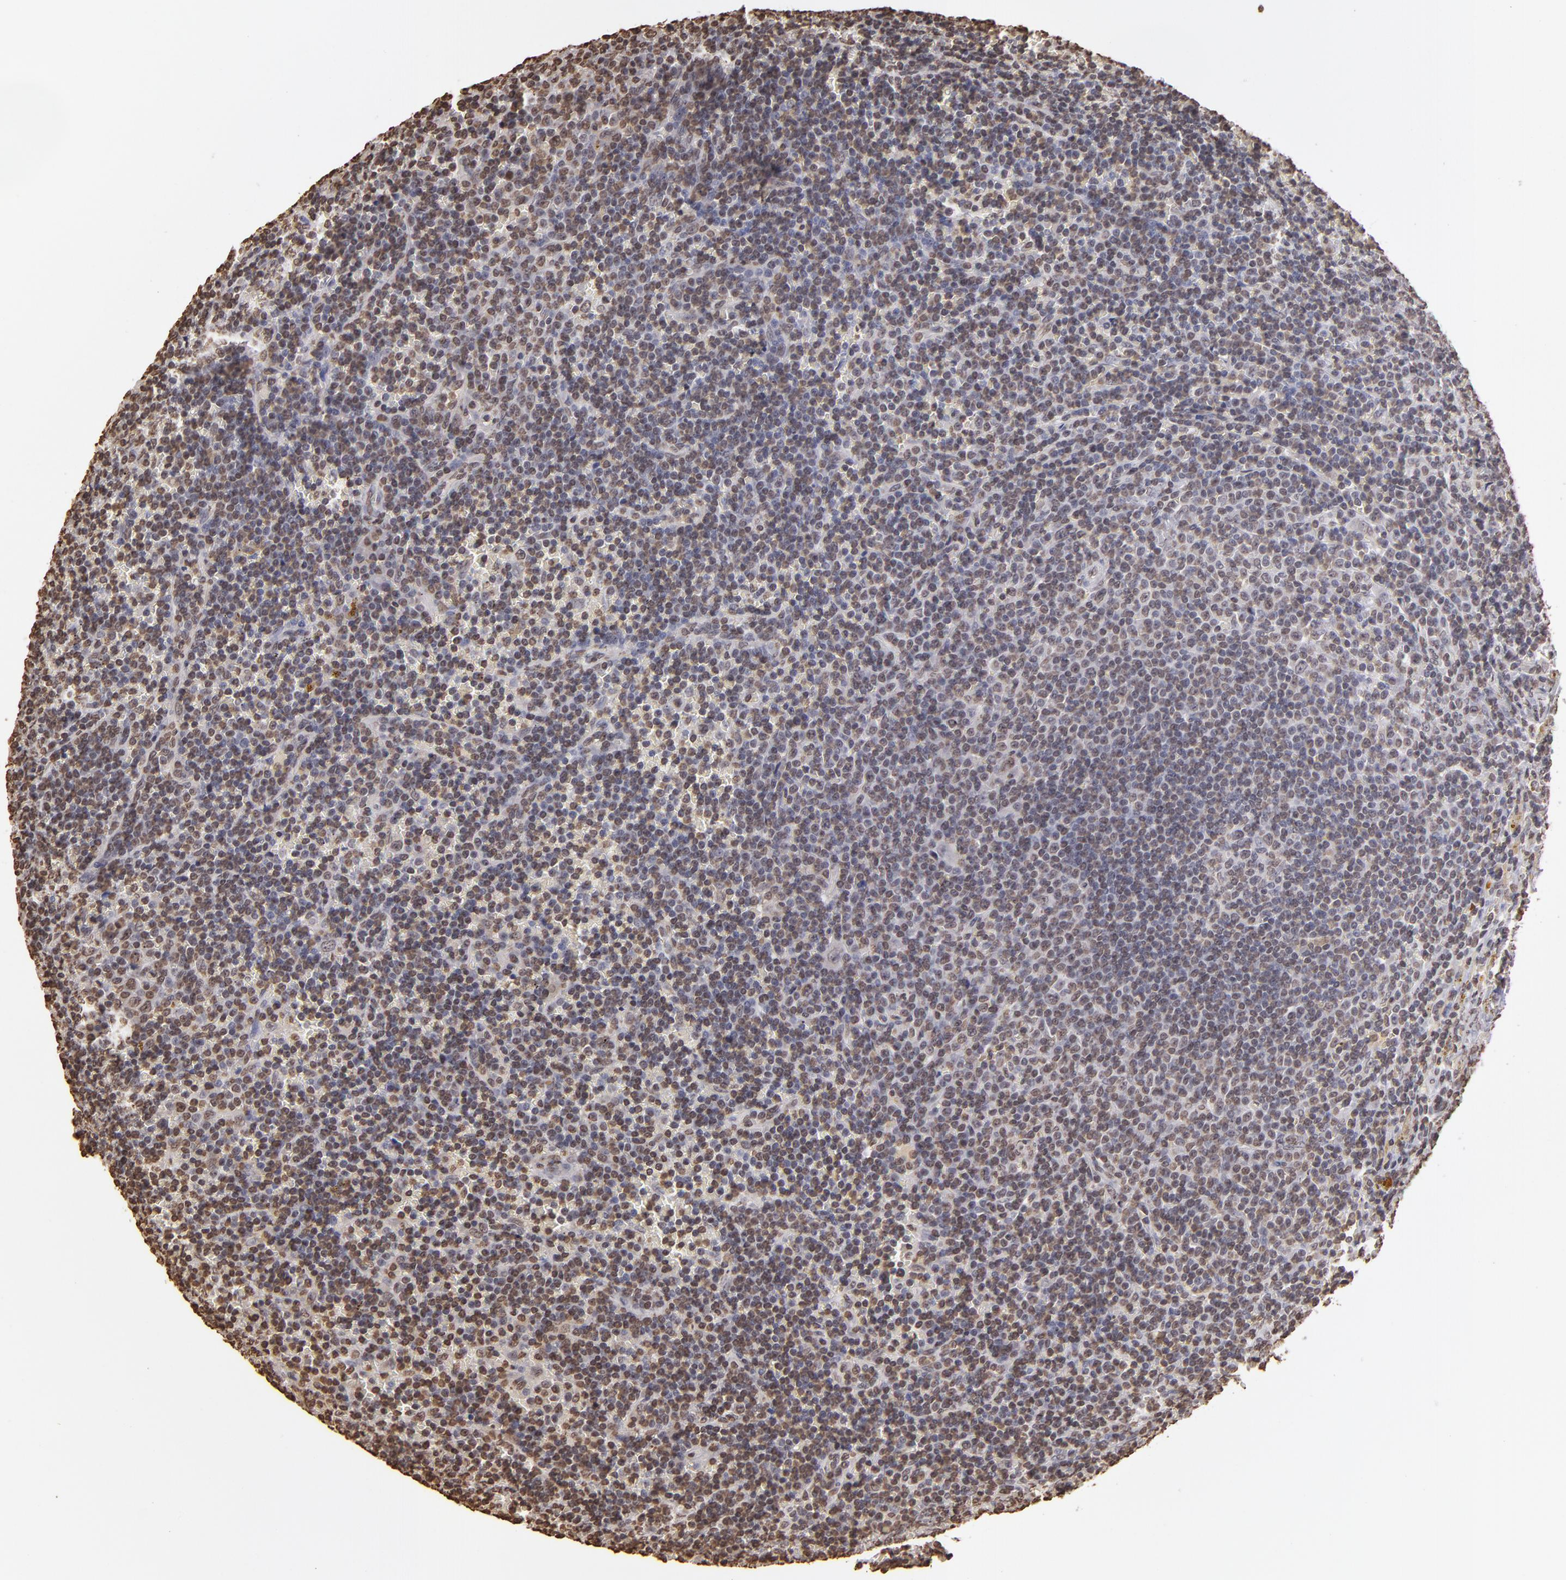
{"staining": {"intensity": "weak", "quantity": "25%-75%", "location": "nuclear"}, "tissue": "lymphoma", "cell_type": "Tumor cells", "image_type": "cancer", "snomed": [{"axis": "morphology", "description": "Malignant lymphoma, non-Hodgkin's type, Low grade"}, {"axis": "topography", "description": "Spleen"}], "caption": "IHC of lymphoma reveals low levels of weak nuclear expression in approximately 25%-75% of tumor cells. The staining was performed using DAB, with brown indicating positive protein expression. Nuclei are stained blue with hematoxylin.", "gene": "LBX1", "patient": {"sex": "male", "age": 80}}